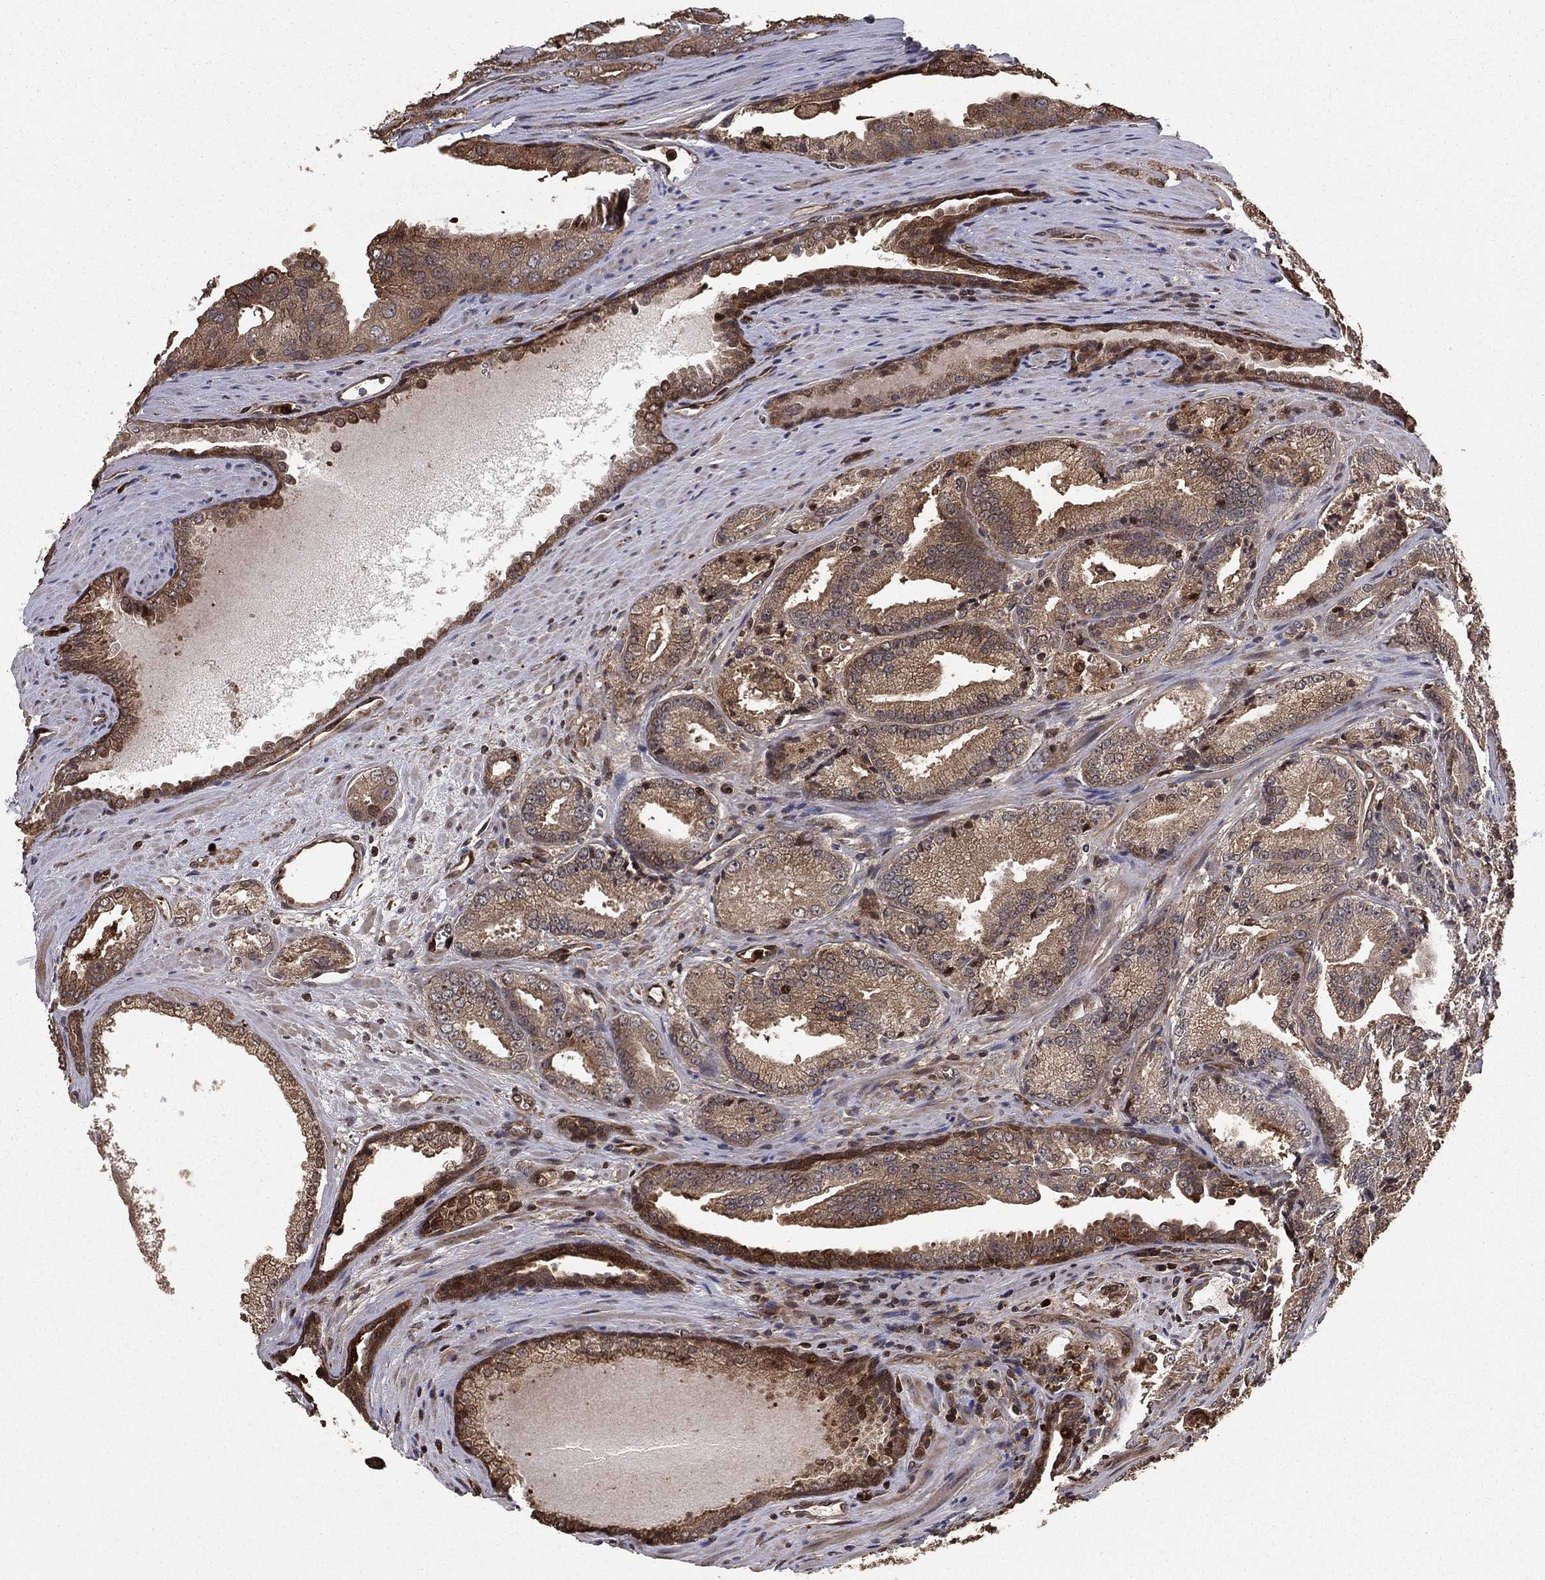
{"staining": {"intensity": "weak", "quantity": "25%-75%", "location": "cytoplasmic/membranous"}, "tissue": "prostate cancer", "cell_type": "Tumor cells", "image_type": "cancer", "snomed": [{"axis": "morphology", "description": "Adenocarcinoma, NOS"}, {"axis": "morphology", "description": "Adenocarcinoma, High grade"}, {"axis": "topography", "description": "Prostate"}], "caption": "Immunohistochemical staining of prostate cancer displays low levels of weak cytoplasmic/membranous protein staining in approximately 25%-75% of tumor cells. (Brightfield microscopy of DAB IHC at high magnification).", "gene": "GYG1", "patient": {"sex": "male", "age": 70}}